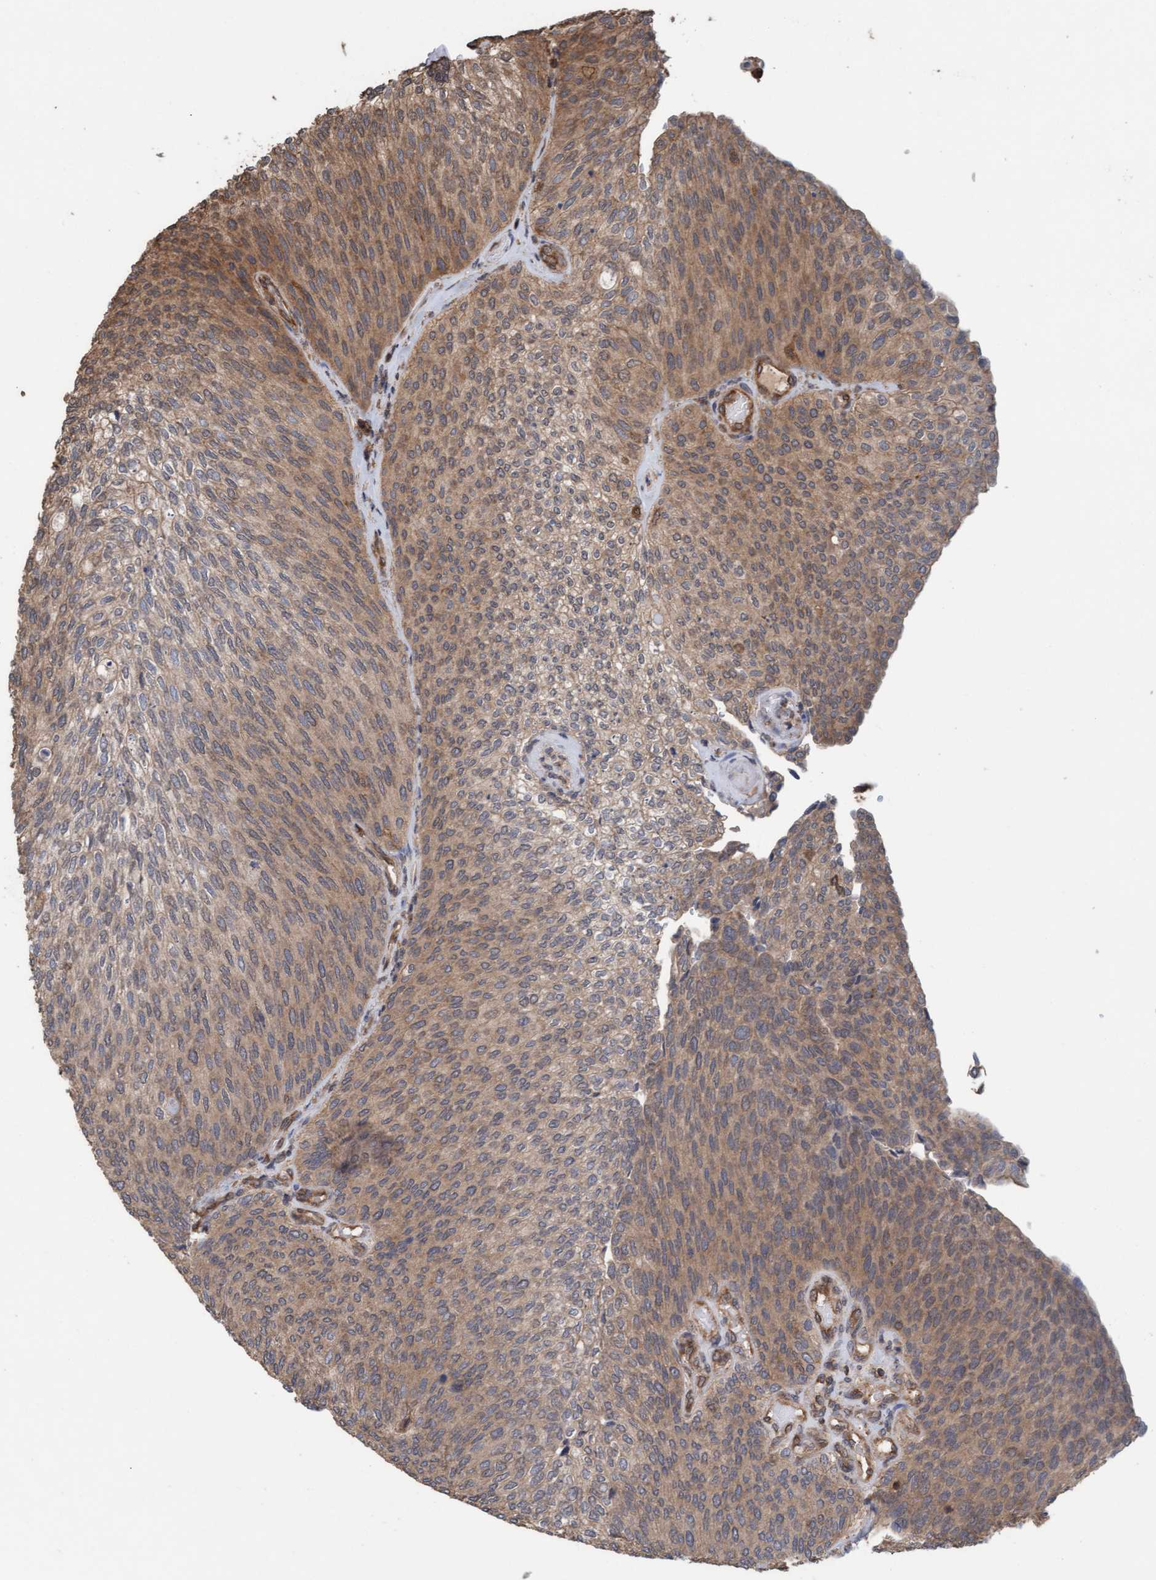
{"staining": {"intensity": "moderate", "quantity": ">75%", "location": "cytoplasmic/membranous"}, "tissue": "urothelial cancer", "cell_type": "Tumor cells", "image_type": "cancer", "snomed": [{"axis": "morphology", "description": "Urothelial carcinoma, Low grade"}, {"axis": "topography", "description": "Urinary bladder"}], "caption": "Human urothelial carcinoma (low-grade) stained with a brown dye demonstrates moderate cytoplasmic/membranous positive staining in approximately >75% of tumor cells.", "gene": "FXR2", "patient": {"sex": "female", "age": 79}}